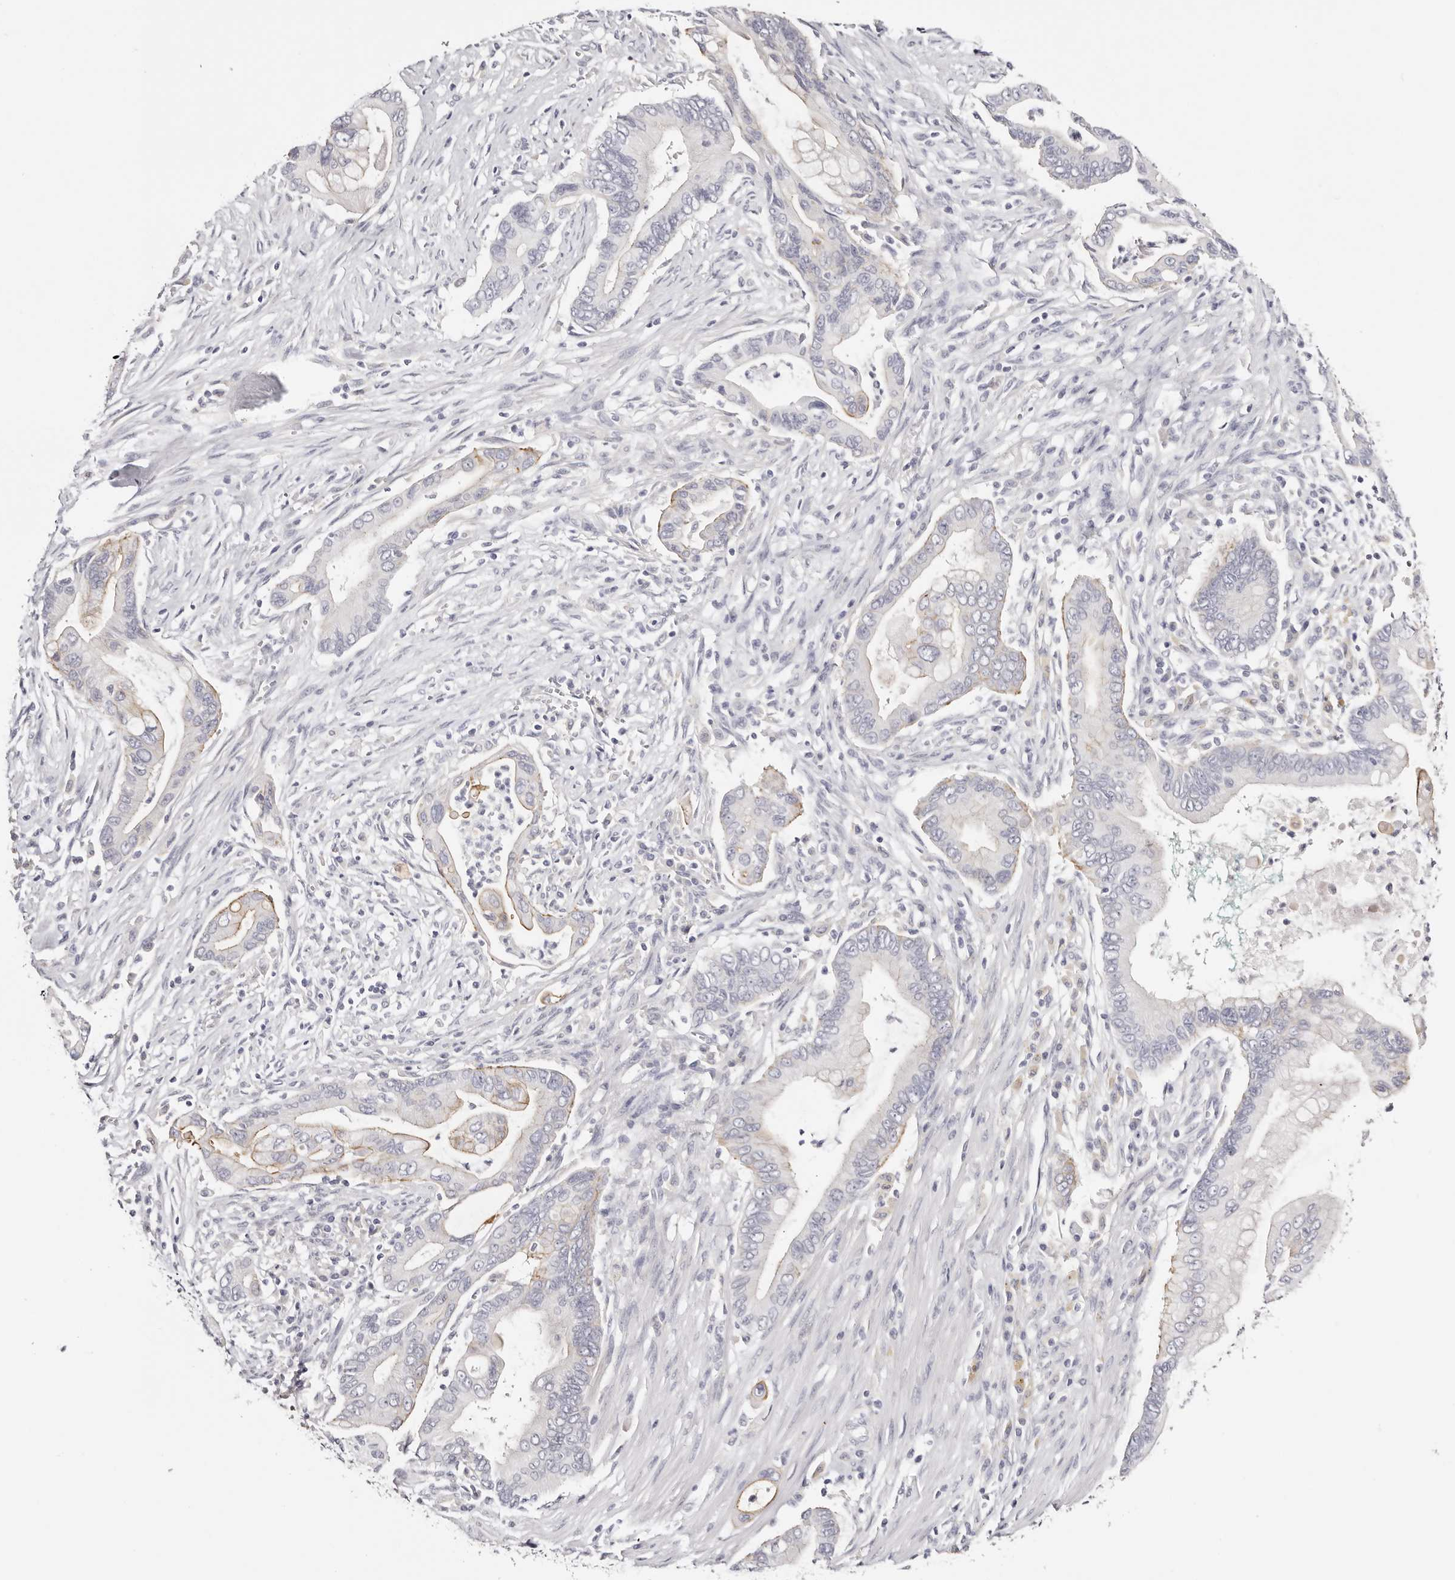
{"staining": {"intensity": "moderate", "quantity": "<25%", "location": "cytoplasmic/membranous"}, "tissue": "pancreatic cancer", "cell_type": "Tumor cells", "image_type": "cancer", "snomed": [{"axis": "morphology", "description": "Adenocarcinoma, NOS"}, {"axis": "topography", "description": "Pancreas"}], "caption": "A low amount of moderate cytoplasmic/membranous positivity is seen in about <25% of tumor cells in pancreatic cancer tissue.", "gene": "ROM1", "patient": {"sex": "male", "age": 78}}